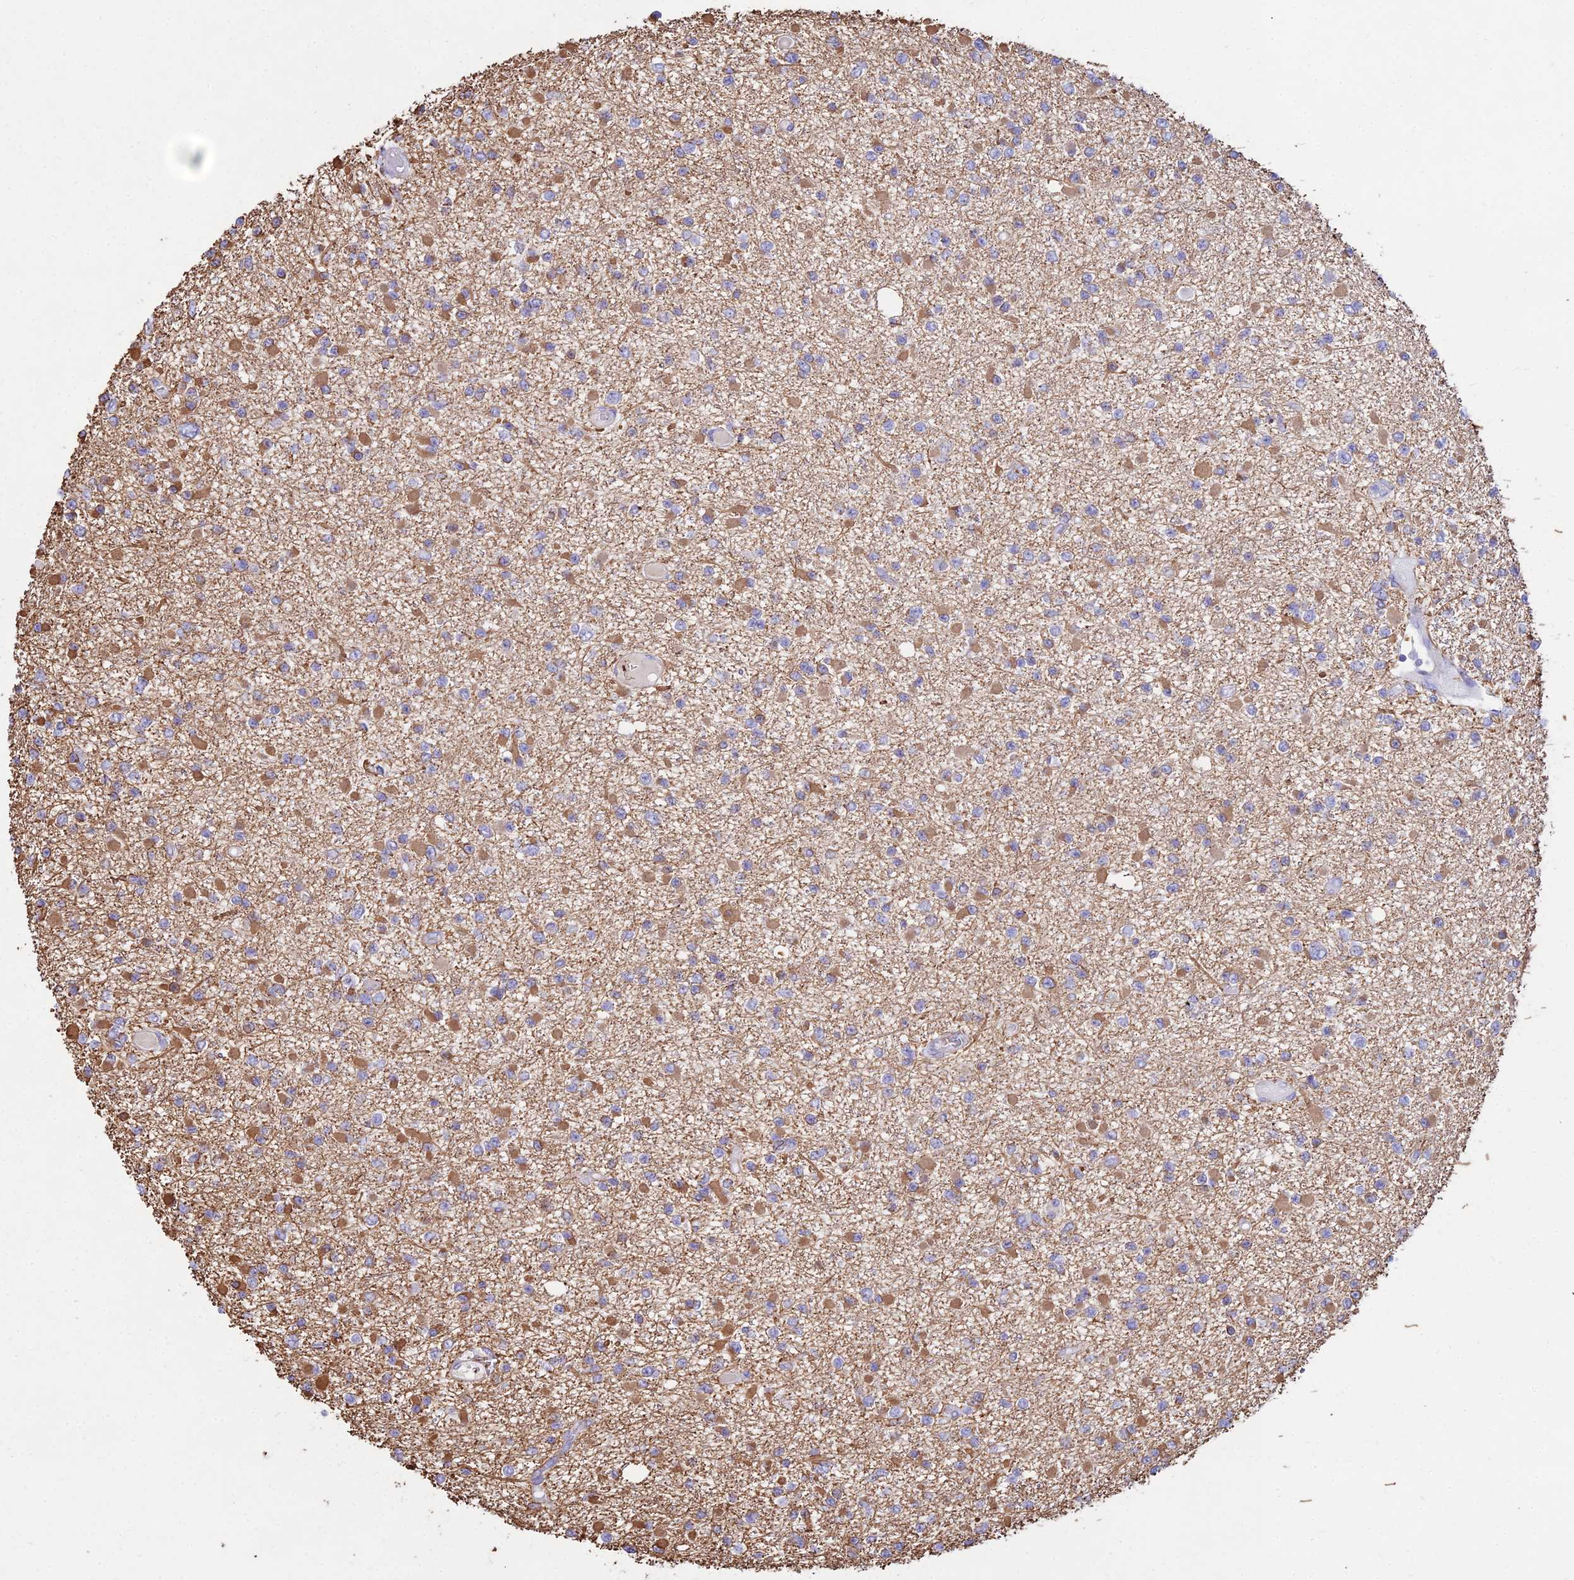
{"staining": {"intensity": "moderate", "quantity": "<25%", "location": "cytoplasmic/membranous"}, "tissue": "glioma", "cell_type": "Tumor cells", "image_type": "cancer", "snomed": [{"axis": "morphology", "description": "Glioma, malignant, Low grade"}, {"axis": "topography", "description": "Brain"}], "caption": "Approximately <25% of tumor cells in human malignant glioma (low-grade) demonstrate moderate cytoplasmic/membranous protein expression as visualized by brown immunohistochemical staining.", "gene": "DLX1", "patient": {"sex": "female", "age": 22}}